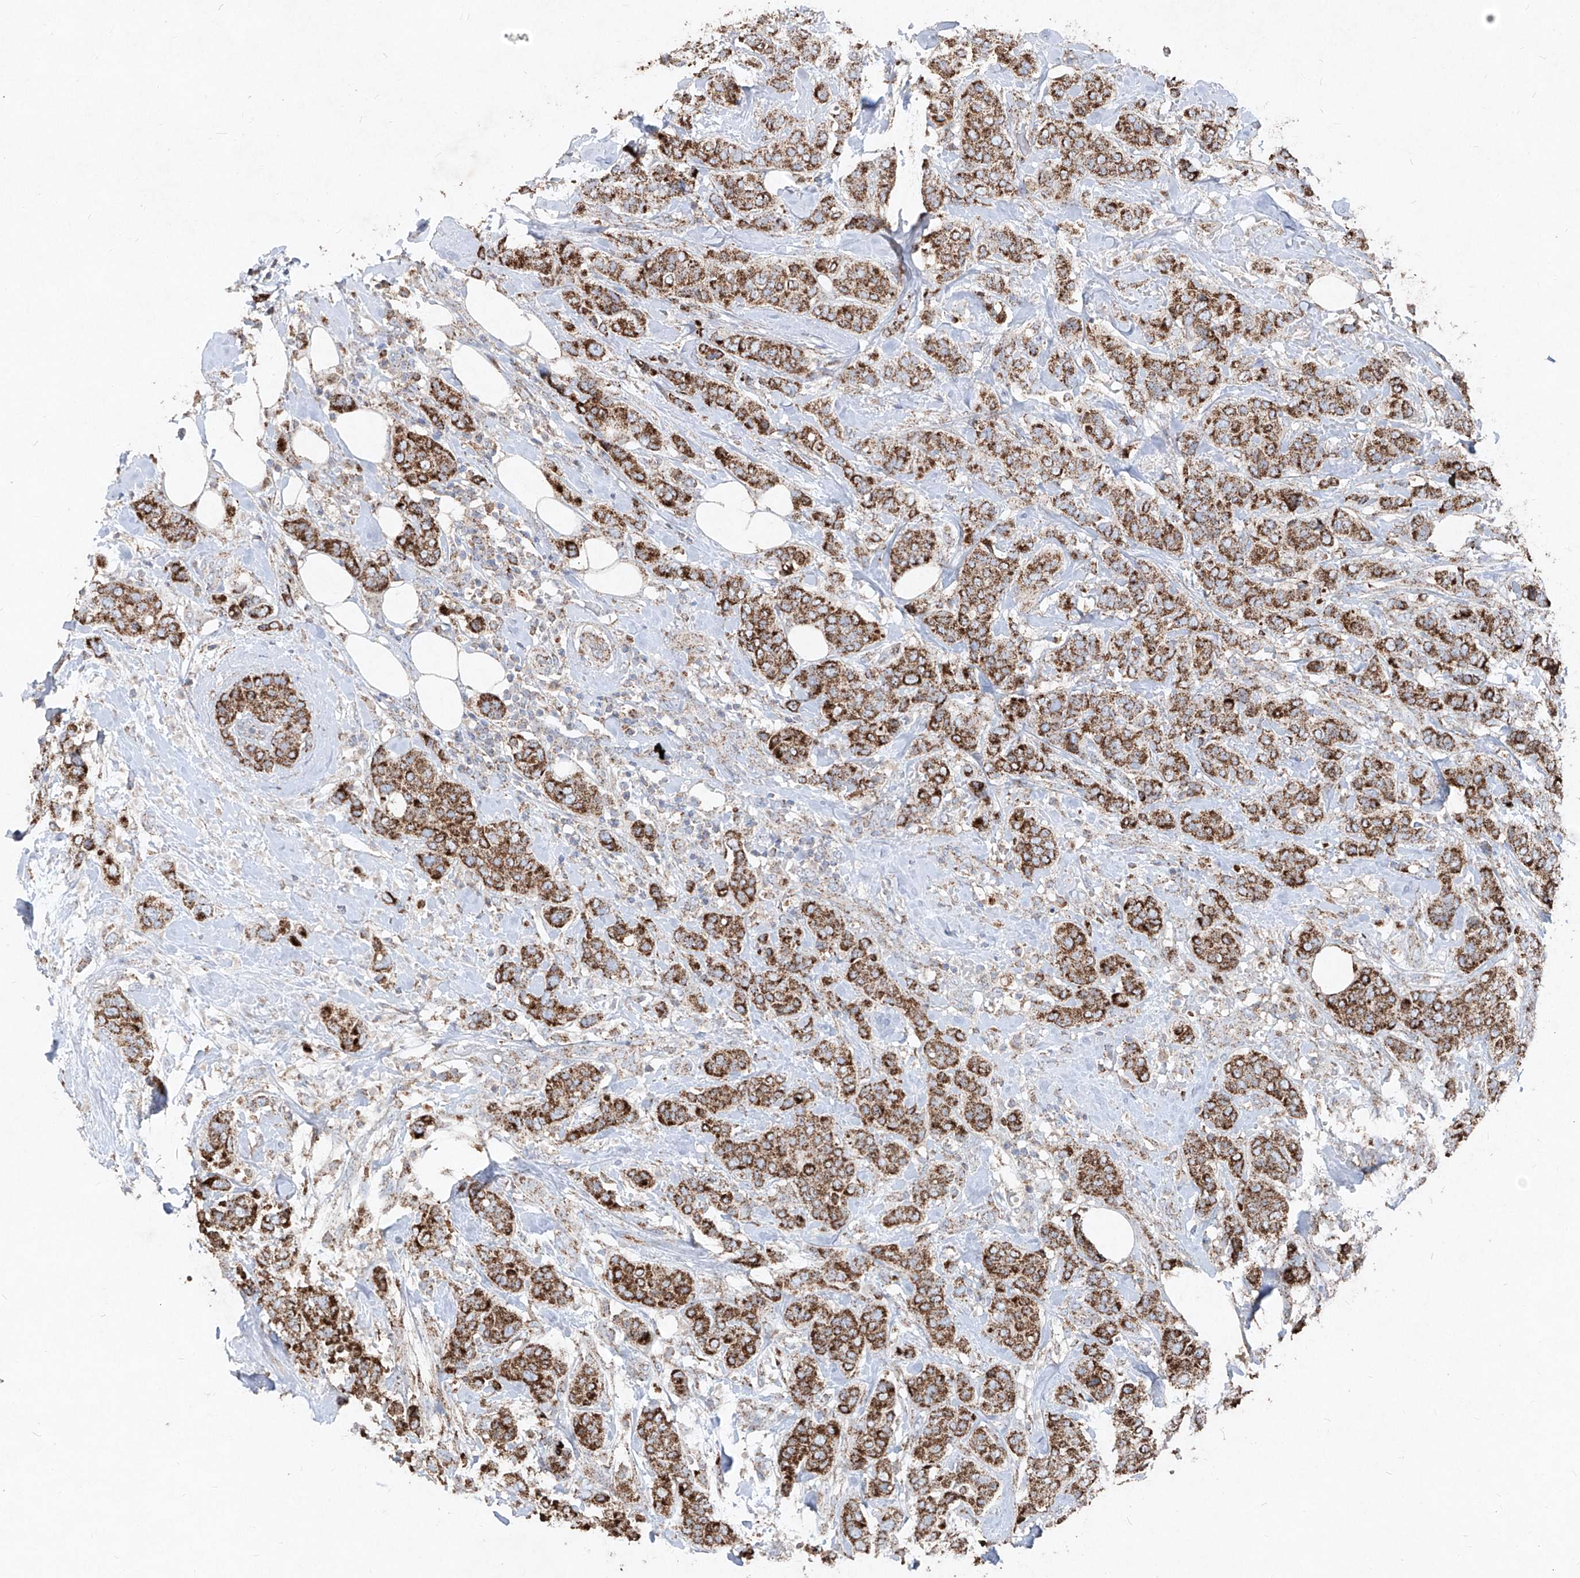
{"staining": {"intensity": "strong", "quantity": ">75%", "location": "cytoplasmic/membranous"}, "tissue": "breast cancer", "cell_type": "Tumor cells", "image_type": "cancer", "snomed": [{"axis": "morphology", "description": "Lobular carcinoma"}, {"axis": "topography", "description": "Breast"}], "caption": "DAB immunohistochemical staining of breast lobular carcinoma demonstrates strong cytoplasmic/membranous protein expression in about >75% of tumor cells. The staining was performed using DAB (3,3'-diaminobenzidine), with brown indicating positive protein expression. Nuclei are stained blue with hematoxylin.", "gene": "ABCD3", "patient": {"sex": "female", "age": 51}}